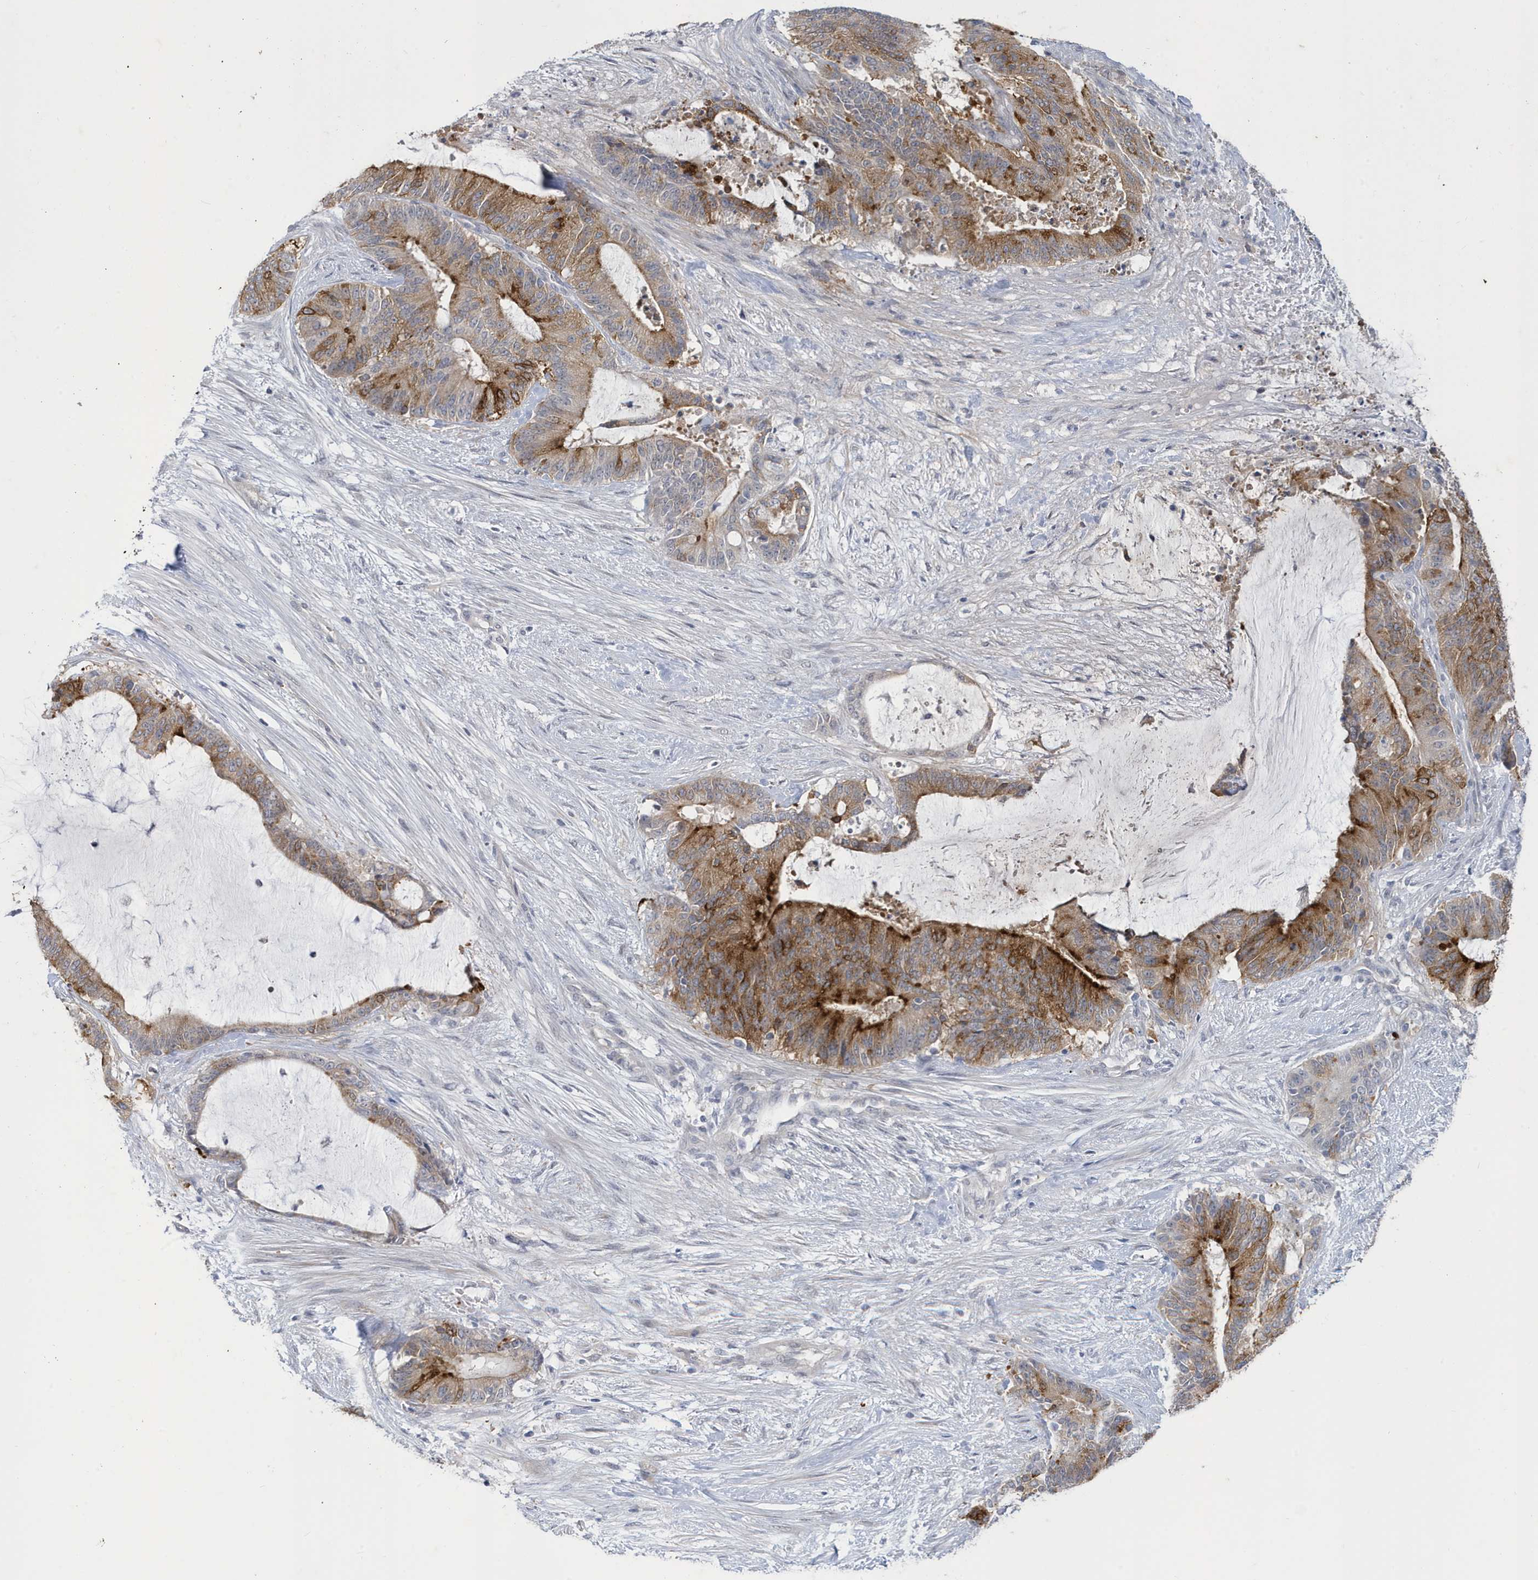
{"staining": {"intensity": "strong", "quantity": "25%-75%", "location": "cytoplasmic/membranous"}, "tissue": "liver cancer", "cell_type": "Tumor cells", "image_type": "cancer", "snomed": [{"axis": "morphology", "description": "Normal tissue, NOS"}, {"axis": "morphology", "description": "Cholangiocarcinoma"}, {"axis": "topography", "description": "Liver"}, {"axis": "topography", "description": "Peripheral nerve tissue"}], "caption": "IHC micrograph of neoplastic tissue: liver cancer (cholangiocarcinoma) stained using immunohistochemistry (IHC) displays high levels of strong protein expression localized specifically in the cytoplasmic/membranous of tumor cells, appearing as a cytoplasmic/membranous brown color.", "gene": "ZNF654", "patient": {"sex": "female", "age": 73}}